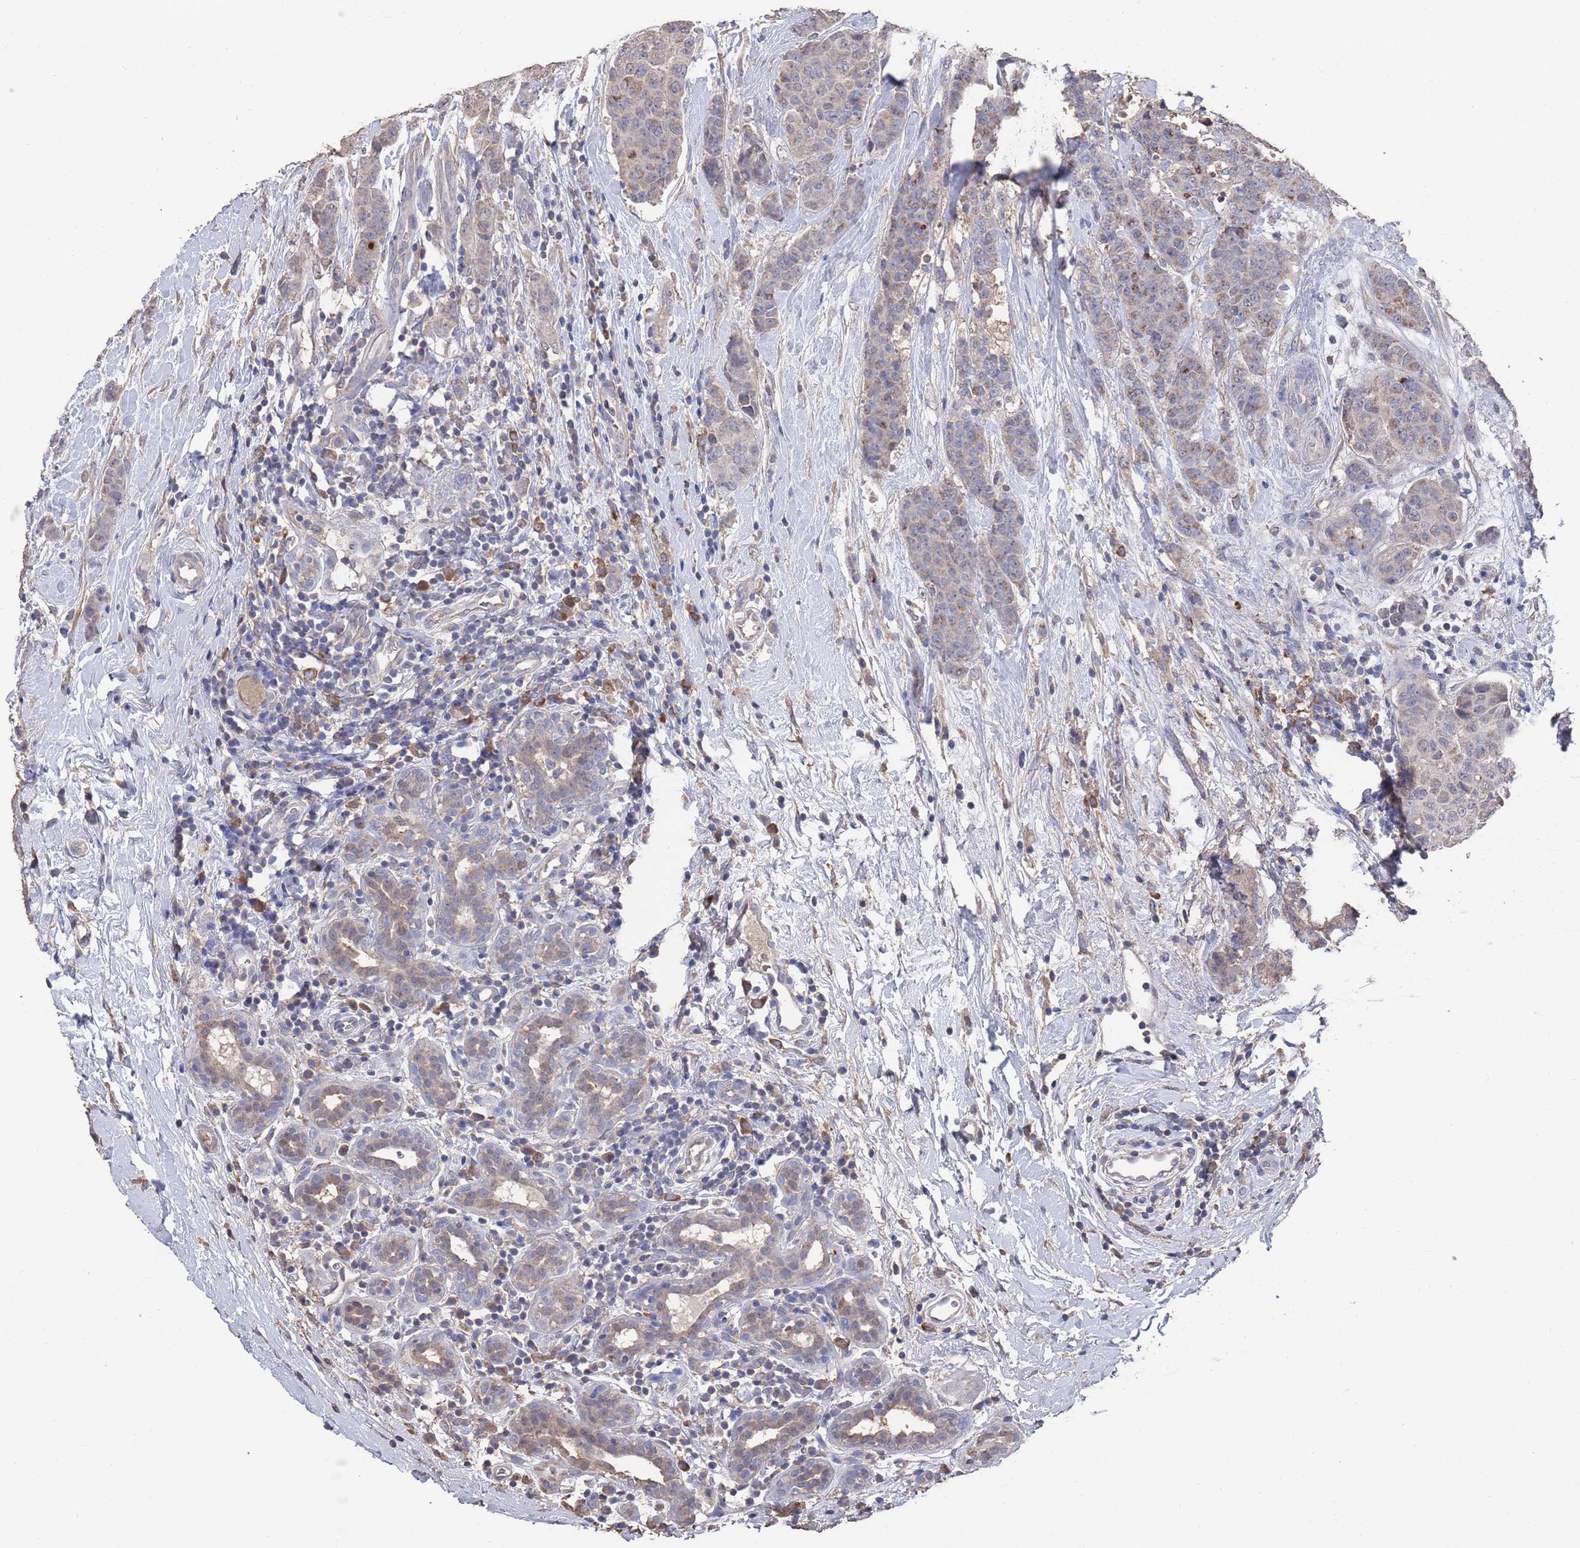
{"staining": {"intensity": "weak", "quantity": "<25%", "location": "cytoplasmic/membranous"}, "tissue": "breast cancer", "cell_type": "Tumor cells", "image_type": "cancer", "snomed": [{"axis": "morphology", "description": "Duct carcinoma"}, {"axis": "topography", "description": "Breast"}], "caption": "Intraductal carcinoma (breast) stained for a protein using IHC exhibits no staining tumor cells.", "gene": "BTBD18", "patient": {"sex": "female", "age": 40}}